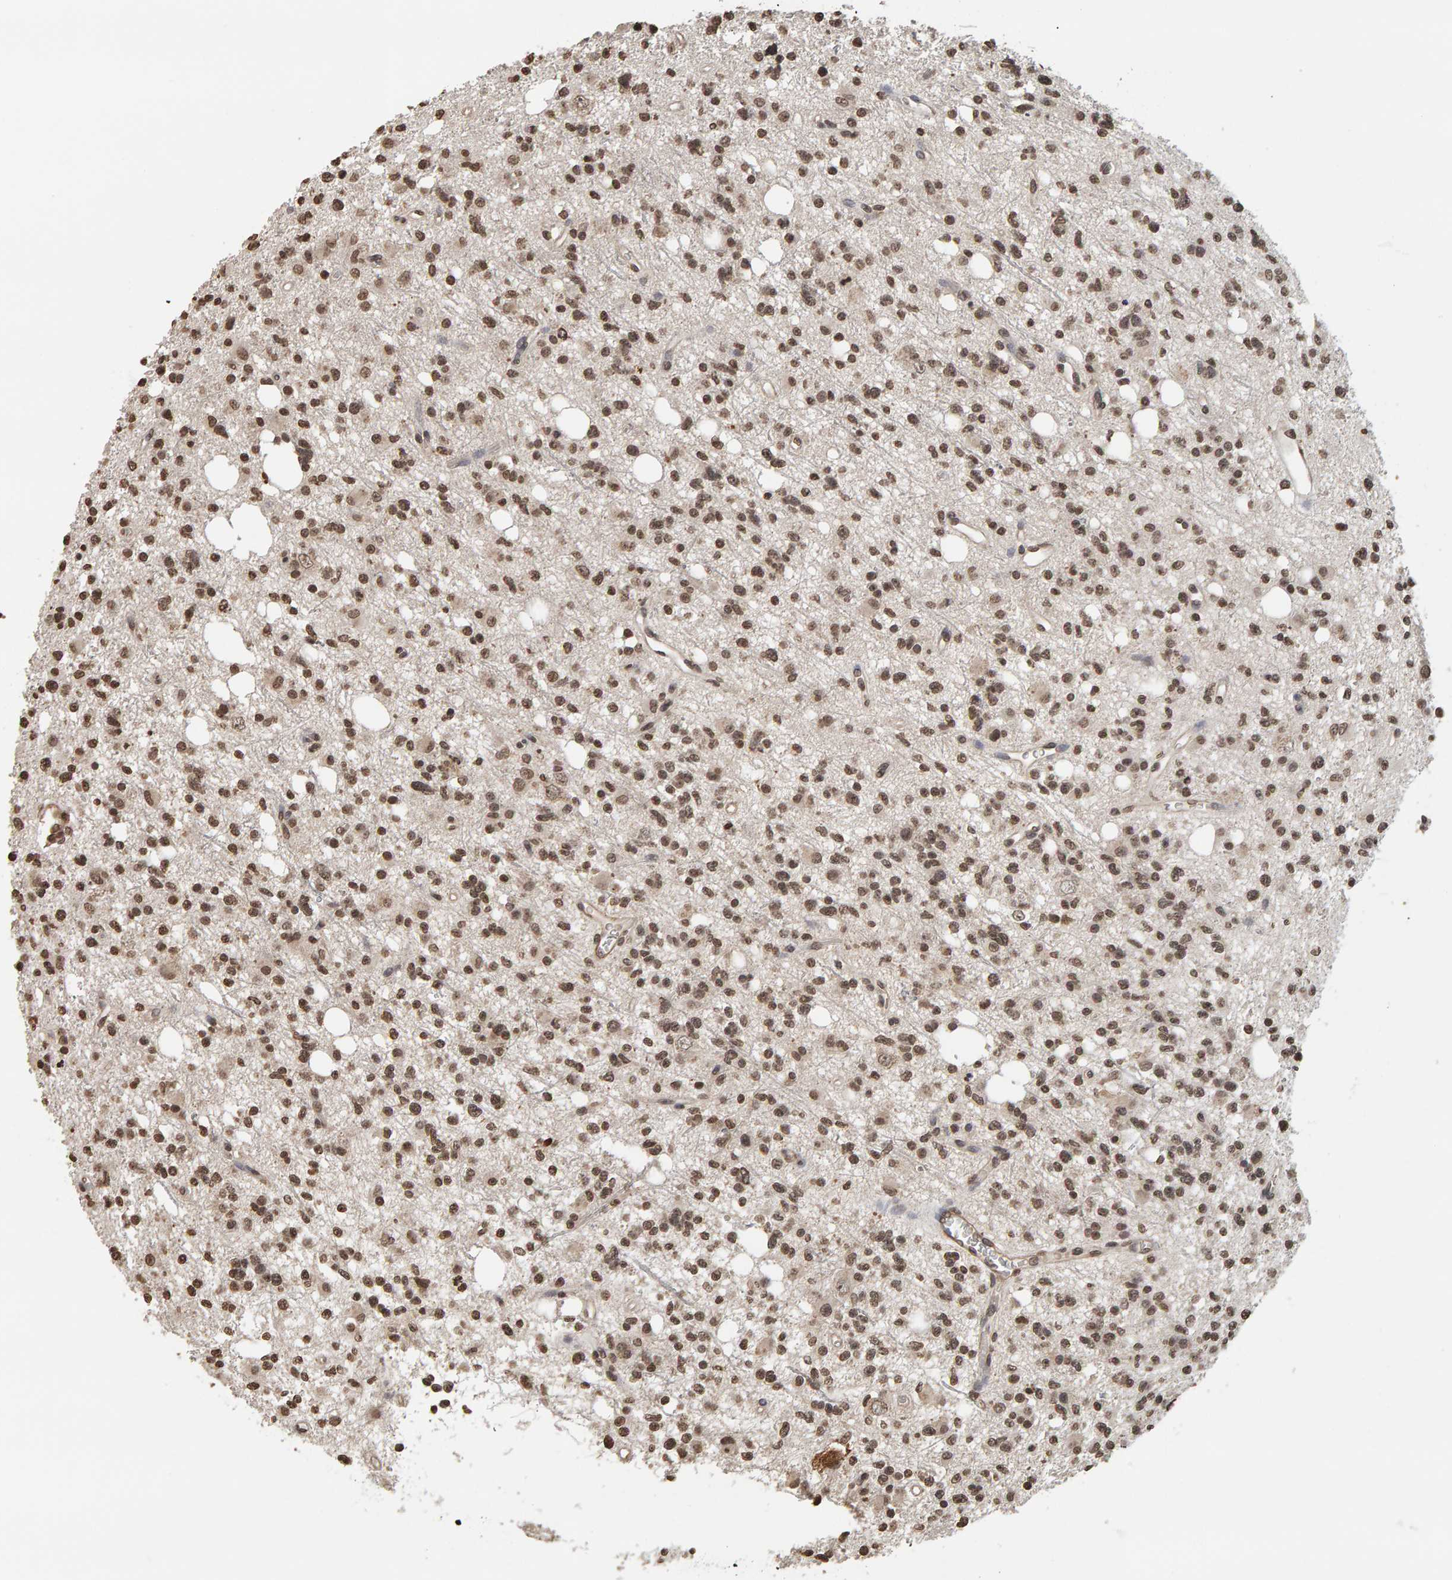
{"staining": {"intensity": "moderate", "quantity": ">75%", "location": "nuclear"}, "tissue": "glioma", "cell_type": "Tumor cells", "image_type": "cancer", "snomed": [{"axis": "morphology", "description": "Glioma, malignant, High grade"}, {"axis": "topography", "description": "Brain"}], "caption": "DAB immunohistochemical staining of glioma demonstrates moderate nuclear protein expression in about >75% of tumor cells.", "gene": "AFF4", "patient": {"sex": "female", "age": 62}}